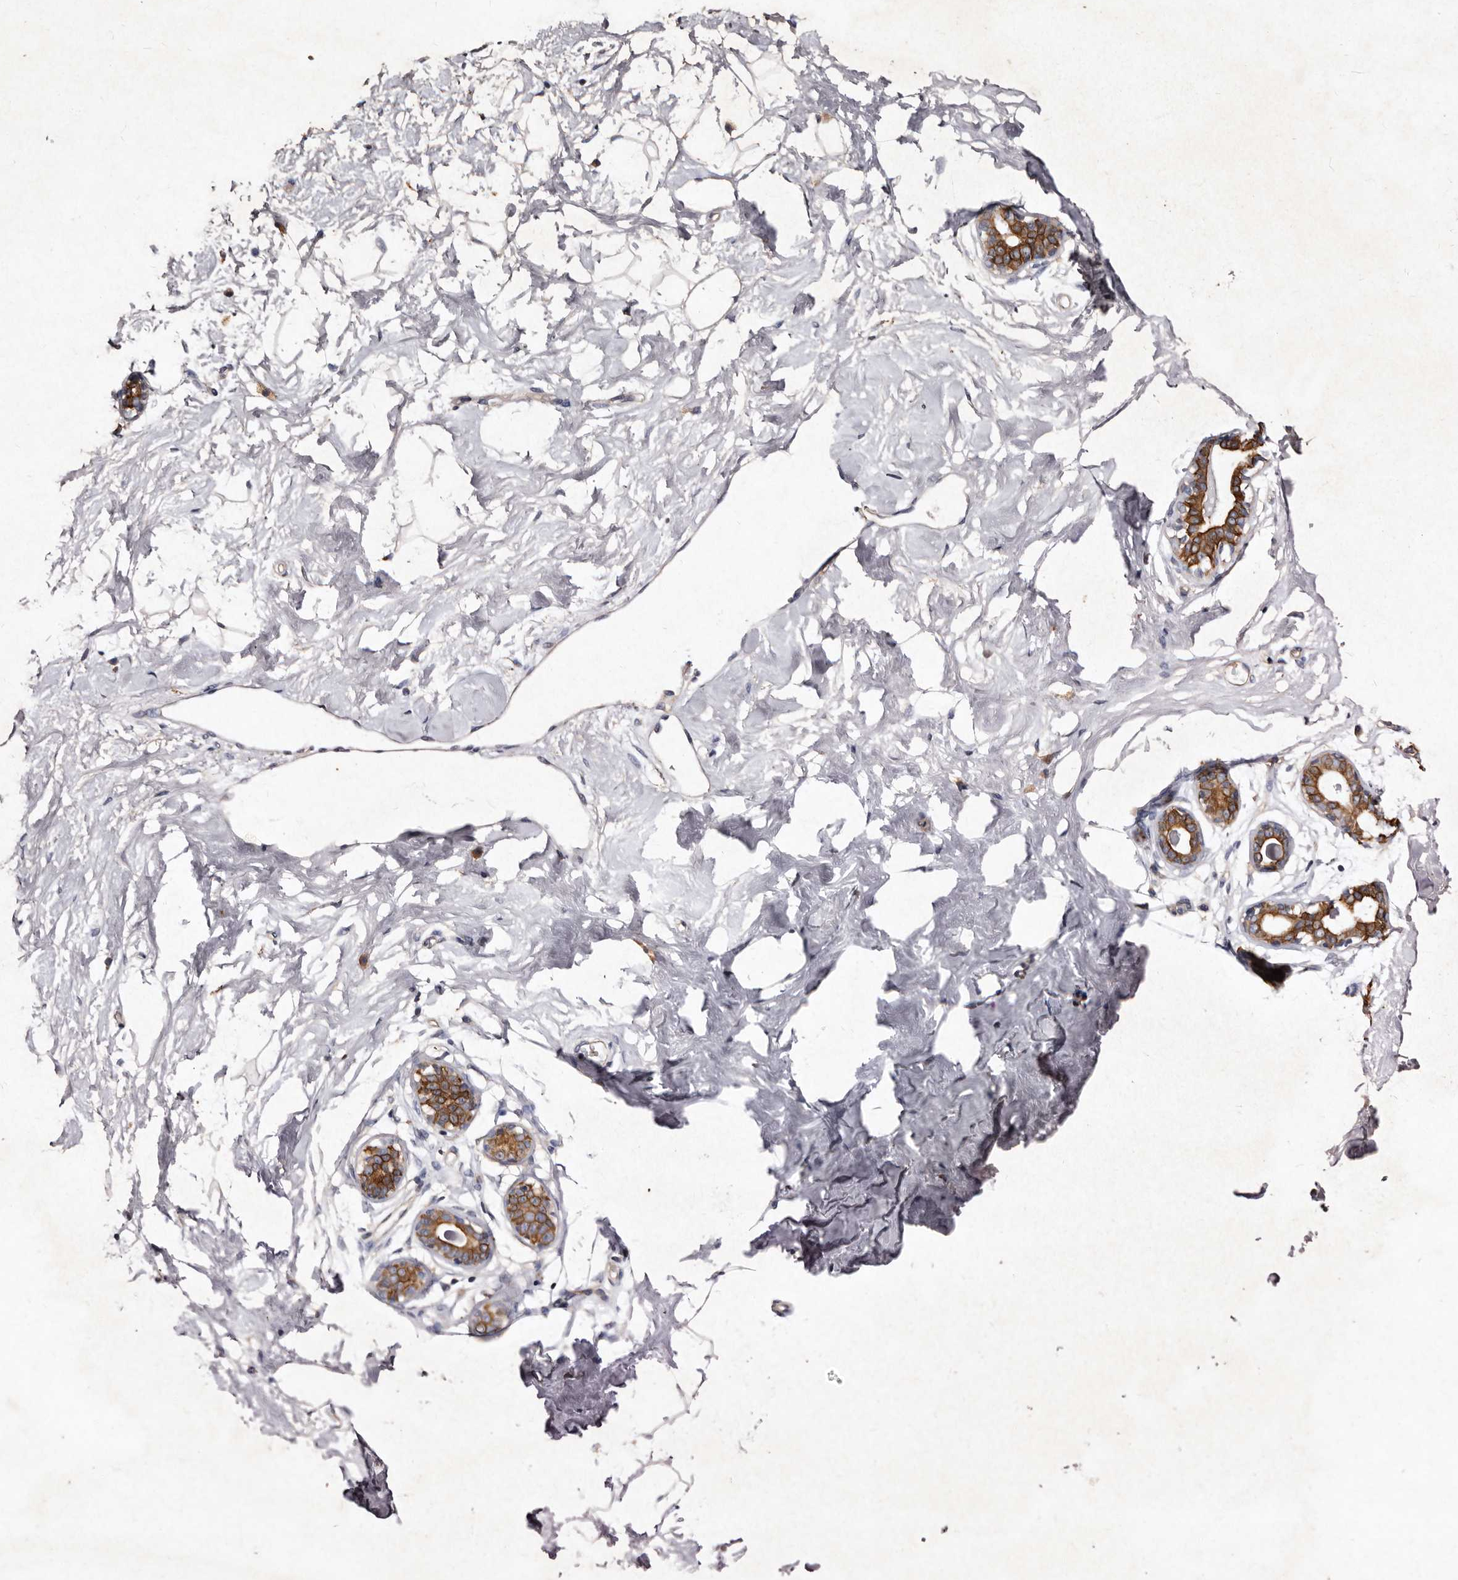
{"staining": {"intensity": "moderate", "quantity": ">75%", "location": "cytoplasmic/membranous"}, "tissue": "breast", "cell_type": "Adipocytes", "image_type": "normal", "snomed": [{"axis": "morphology", "description": "Normal tissue, NOS"}, {"axis": "morphology", "description": "Adenoma, NOS"}, {"axis": "topography", "description": "Breast"}], "caption": "IHC micrograph of unremarkable breast: human breast stained using immunohistochemistry displays medium levels of moderate protein expression localized specifically in the cytoplasmic/membranous of adipocytes, appearing as a cytoplasmic/membranous brown color.", "gene": "TFB1M", "patient": {"sex": "female", "age": 23}}